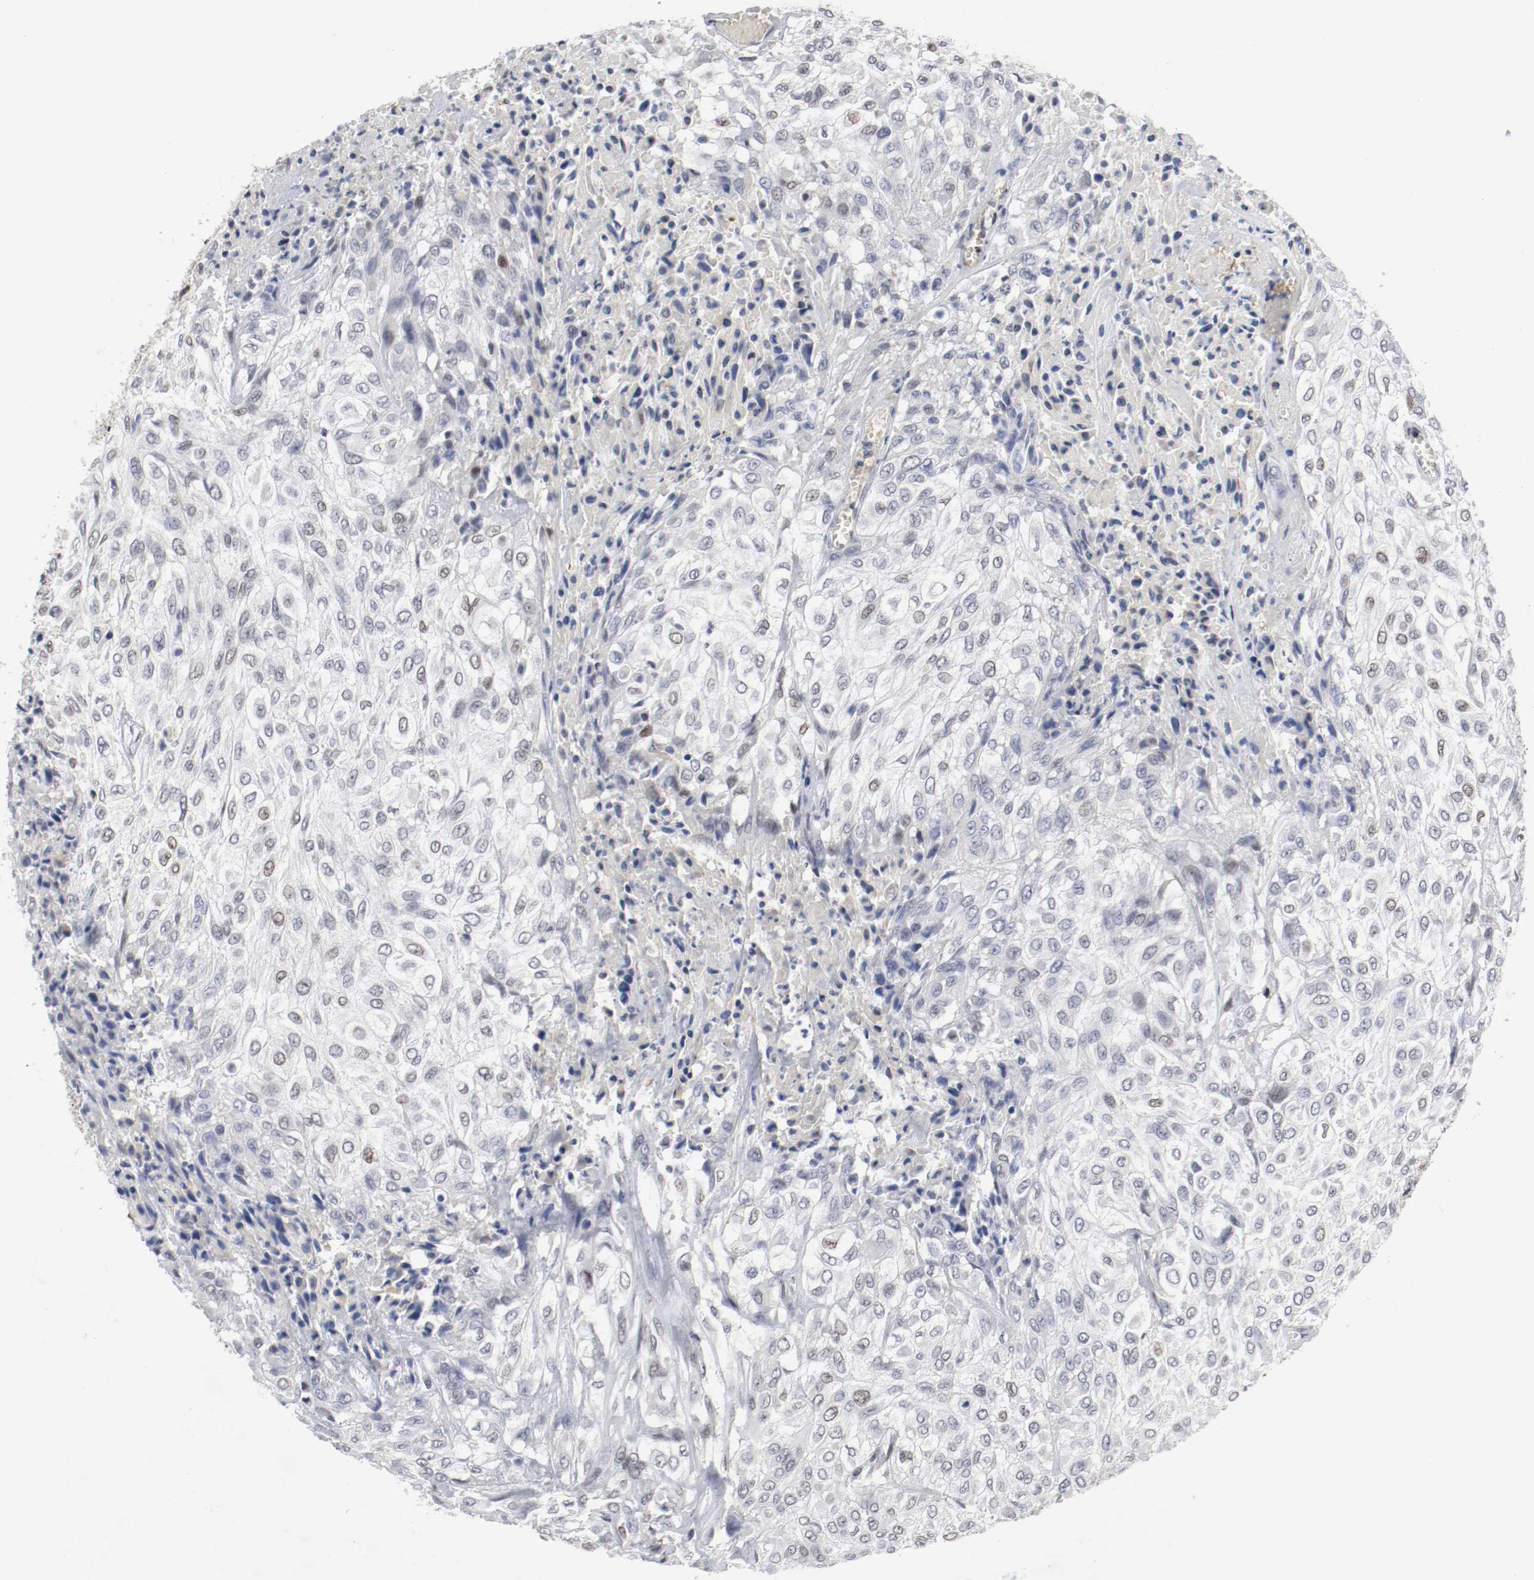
{"staining": {"intensity": "negative", "quantity": "none", "location": "none"}, "tissue": "urothelial cancer", "cell_type": "Tumor cells", "image_type": "cancer", "snomed": [{"axis": "morphology", "description": "Urothelial carcinoma, High grade"}, {"axis": "topography", "description": "Urinary bladder"}], "caption": "Photomicrograph shows no protein expression in tumor cells of urothelial carcinoma (high-grade) tissue.", "gene": "JUND", "patient": {"sex": "male", "age": 57}}